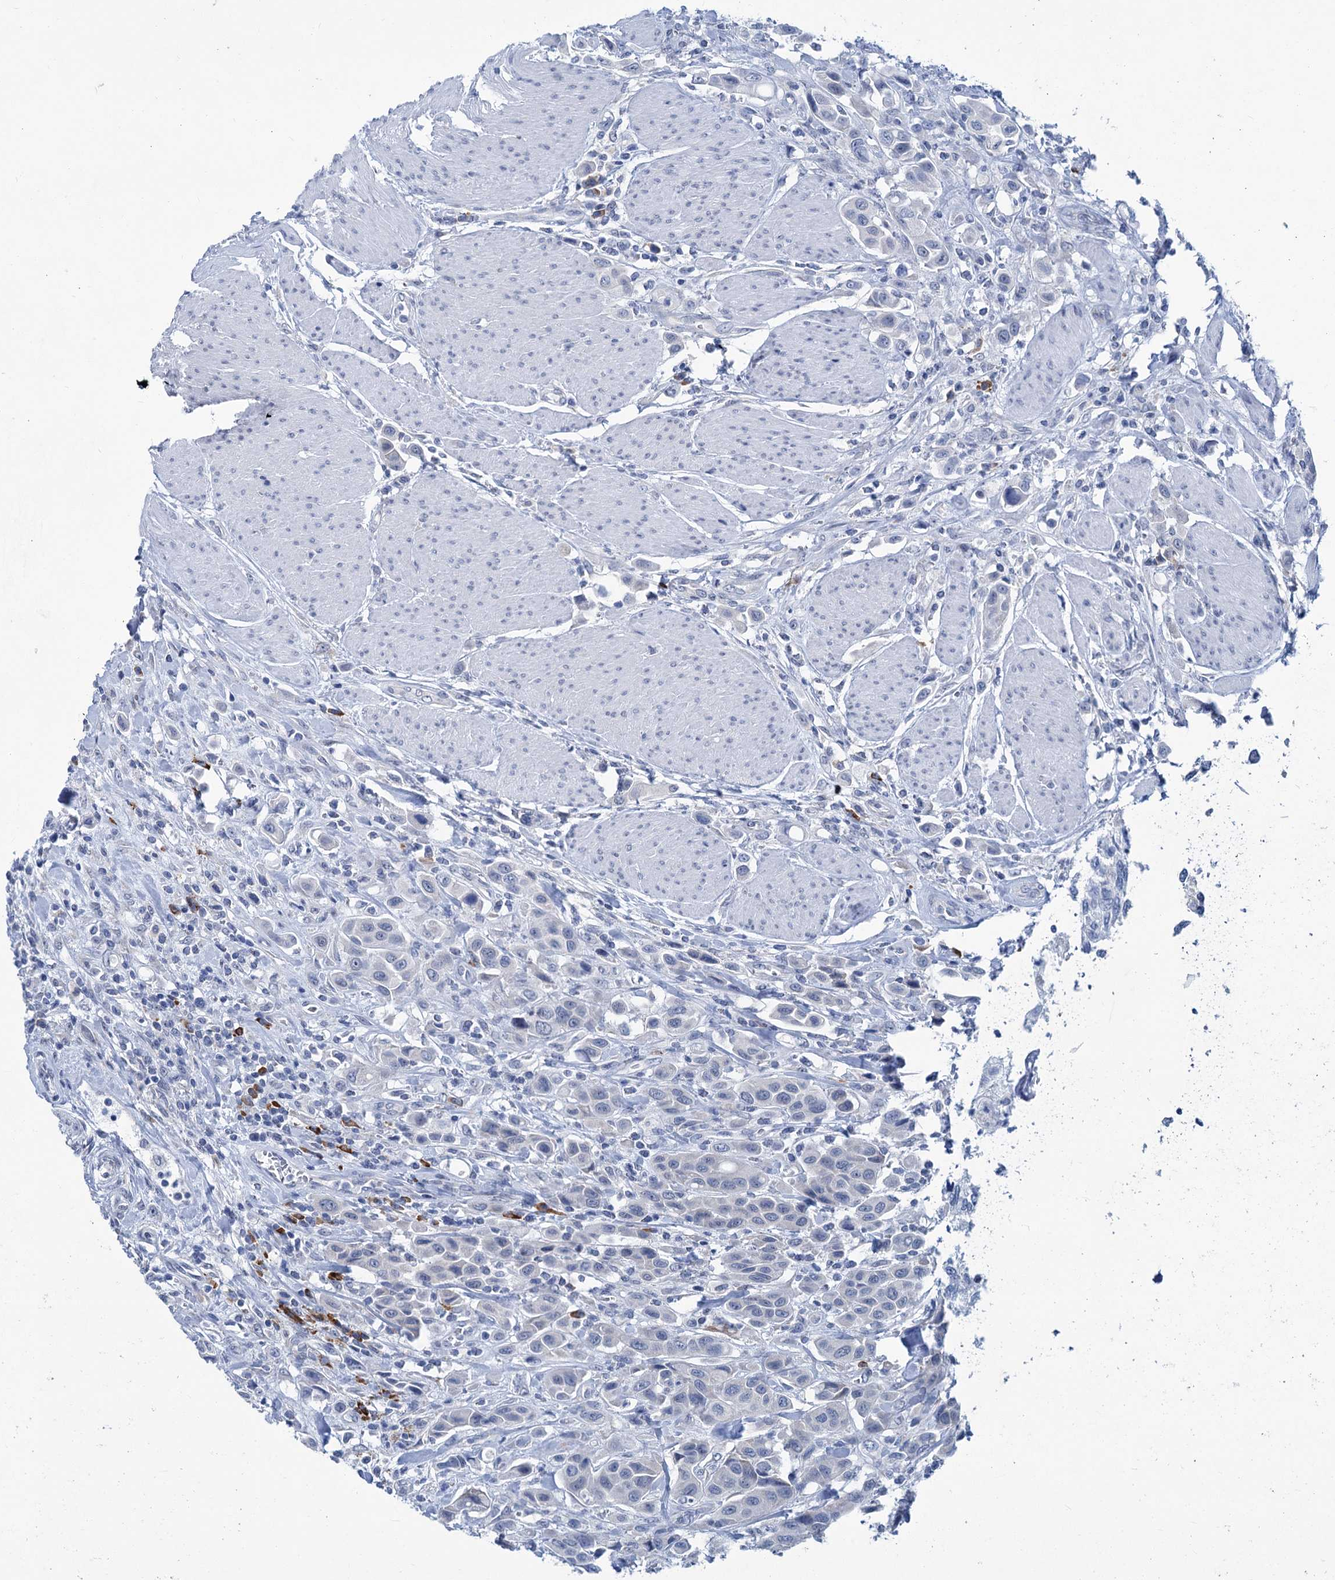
{"staining": {"intensity": "negative", "quantity": "none", "location": "none"}, "tissue": "urothelial cancer", "cell_type": "Tumor cells", "image_type": "cancer", "snomed": [{"axis": "morphology", "description": "Urothelial carcinoma, High grade"}, {"axis": "topography", "description": "Urinary bladder"}], "caption": "DAB (3,3'-diaminobenzidine) immunohistochemical staining of urothelial carcinoma (high-grade) reveals no significant expression in tumor cells. Brightfield microscopy of IHC stained with DAB (3,3'-diaminobenzidine) (brown) and hematoxylin (blue), captured at high magnification.", "gene": "NEU3", "patient": {"sex": "male", "age": 50}}